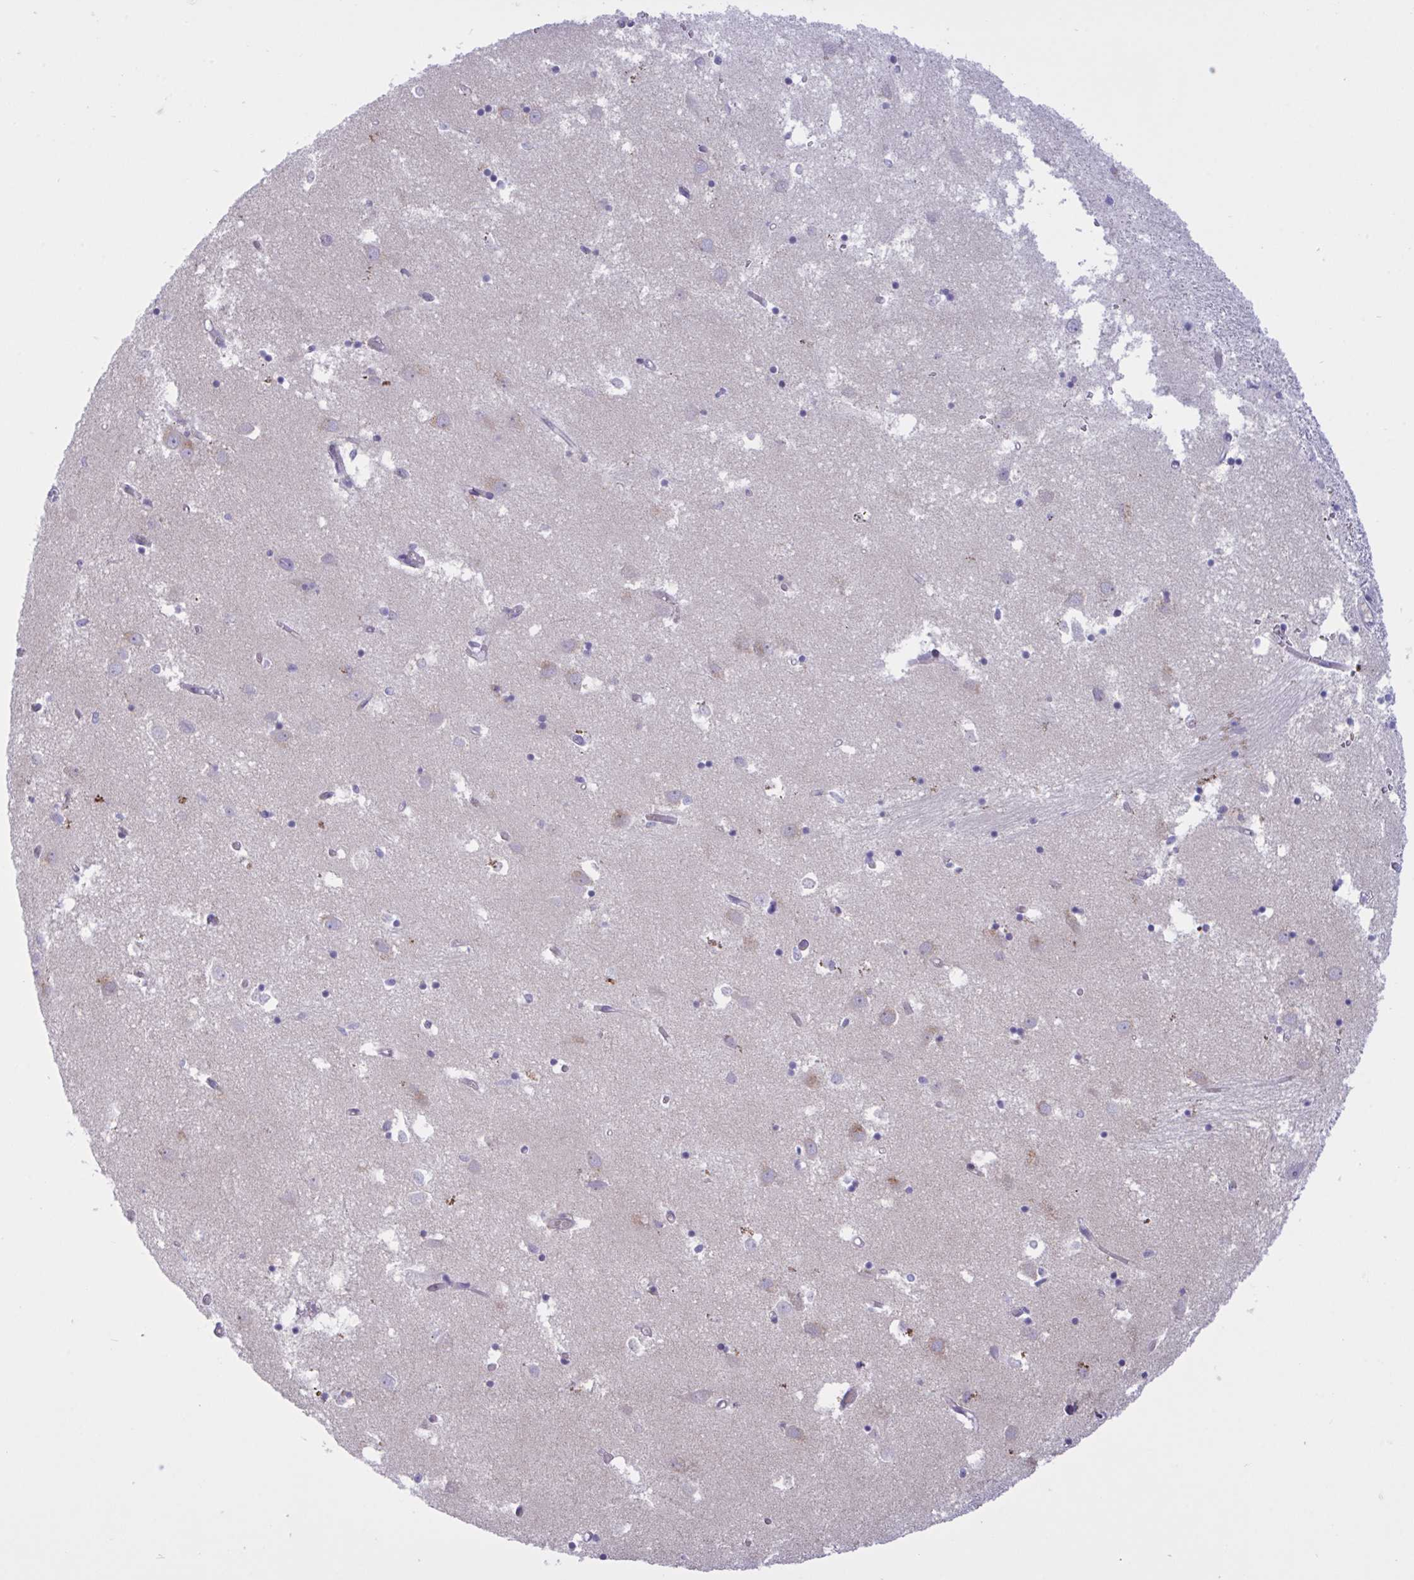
{"staining": {"intensity": "negative", "quantity": "none", "location": "none"}, "tissue": "caudate", "cell_type": "Glial cells", "image_type": "normal", "snomed": [{"axis": "morphology", "description": "Normal tissue, NOS"}, {"axis": "topography", "description": "Lateral ventricle wall"}], "caption": "This photomicrograph is of benign caudate stained with IHC to label a protein in brown with the nuclei are counter-stained blue. There is no staining in glial cells. (DAB (3,3'-diaminobenzidine) immunohistochemistry (IHC) with hematoxylin counter stain).", "gene": "VWC2", "patient": {"sex": "male", "age": 70}}